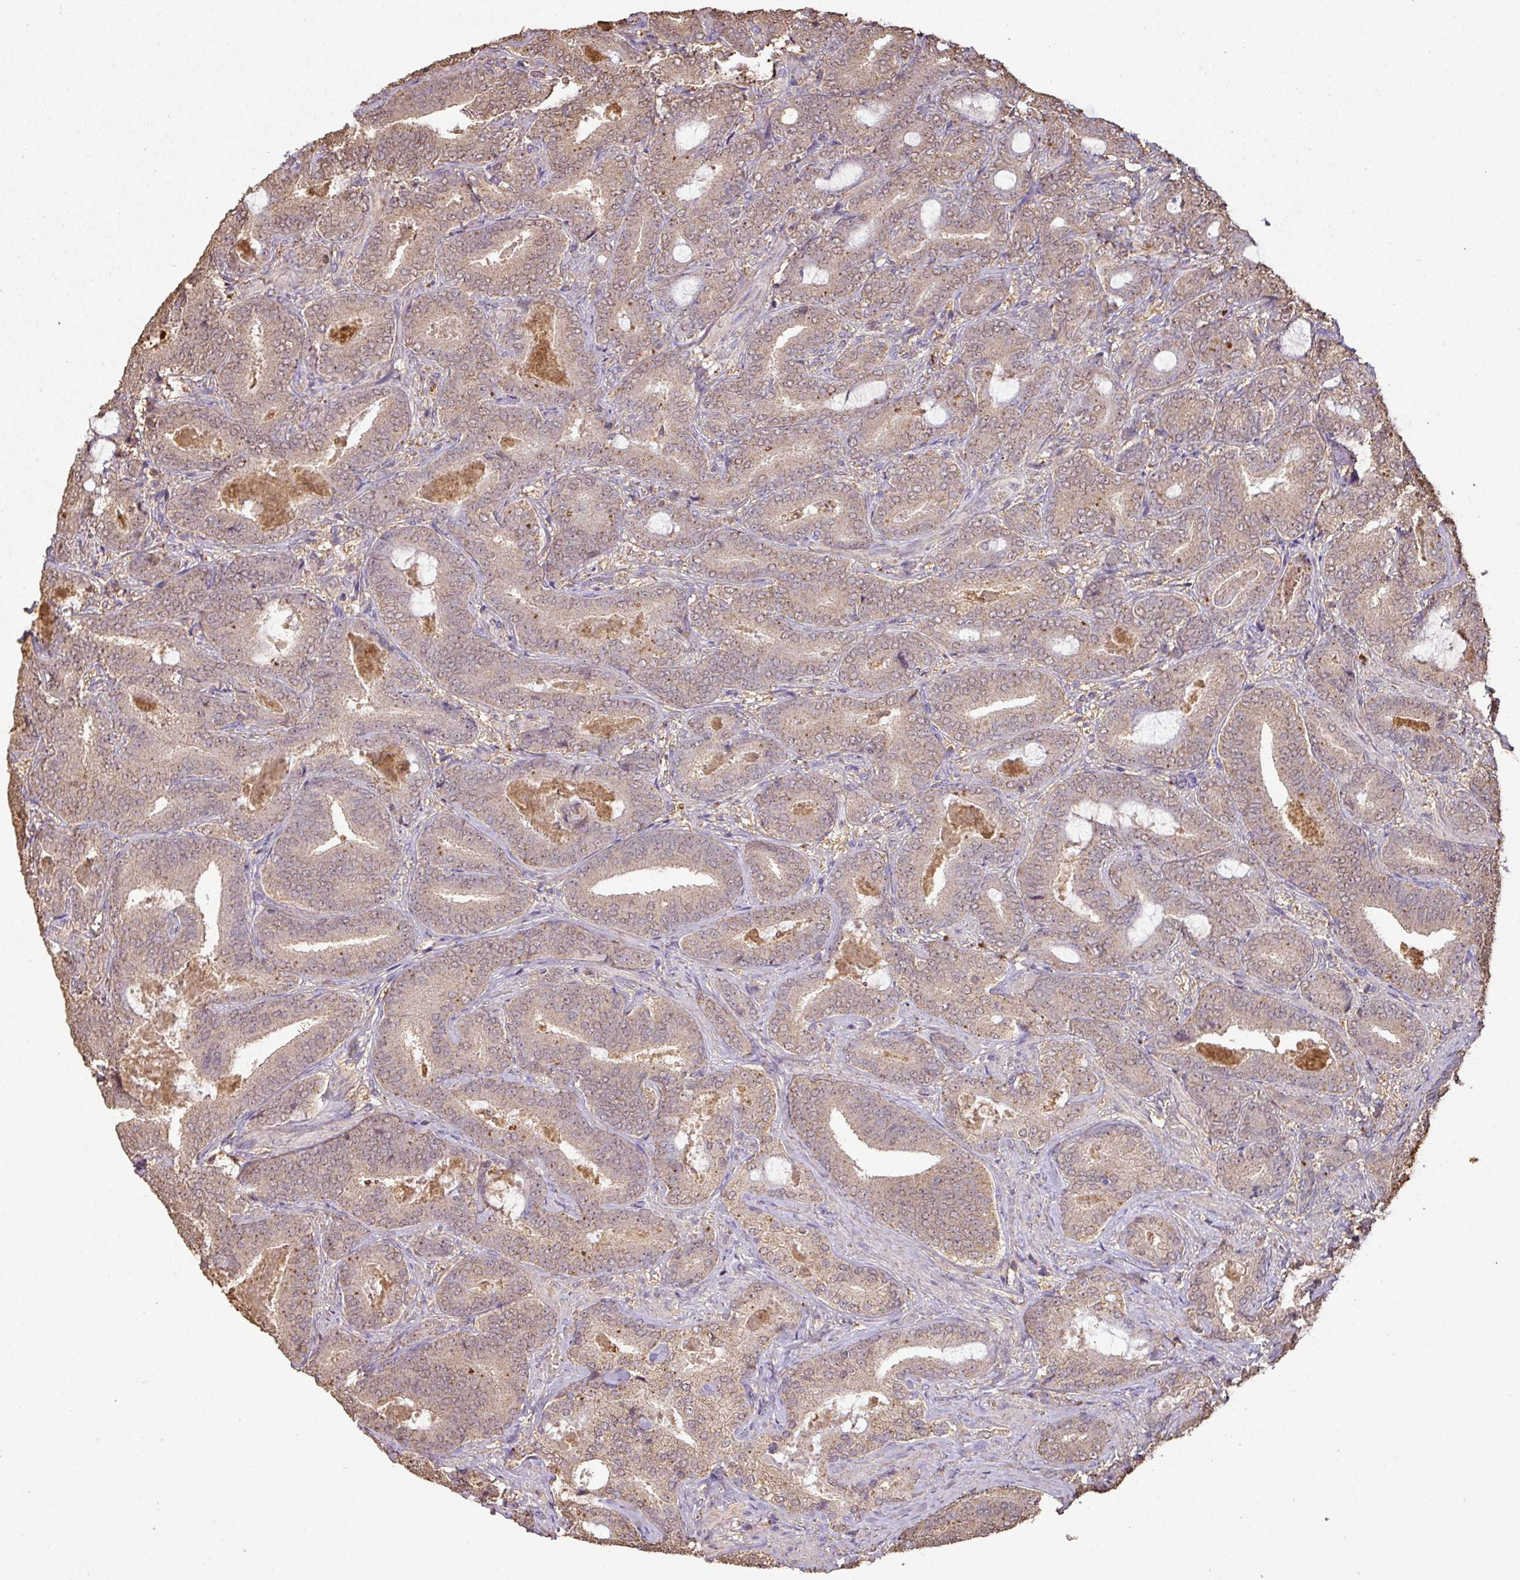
{"staining": {"intensity": "weak", "quantity": "25%-75%", "location": "cytoplasmic/membranous"}, "tissue": "prostate cancer", "cell_type": "Tumor cells", "image_type": "cancer", "snomed": [{"axis": "morphology", "description": "Adenocarcinoma, Low grade"}, {"axis": "topography", "description": "Prostate and seminal vesicle, NOS"}], "caption": "High-power microscopy captured an IHC photomicrograph of prostate low-grade adenocarcinoma, revealing weak cytoplasmic/membranous staining in approximately 25%-75% of tumor cells. (brown staining indicates protein expression, while blue staining denotes nuclei).", "gene": "ATAT1", "patient": {"sex": "male", "age": 61}}